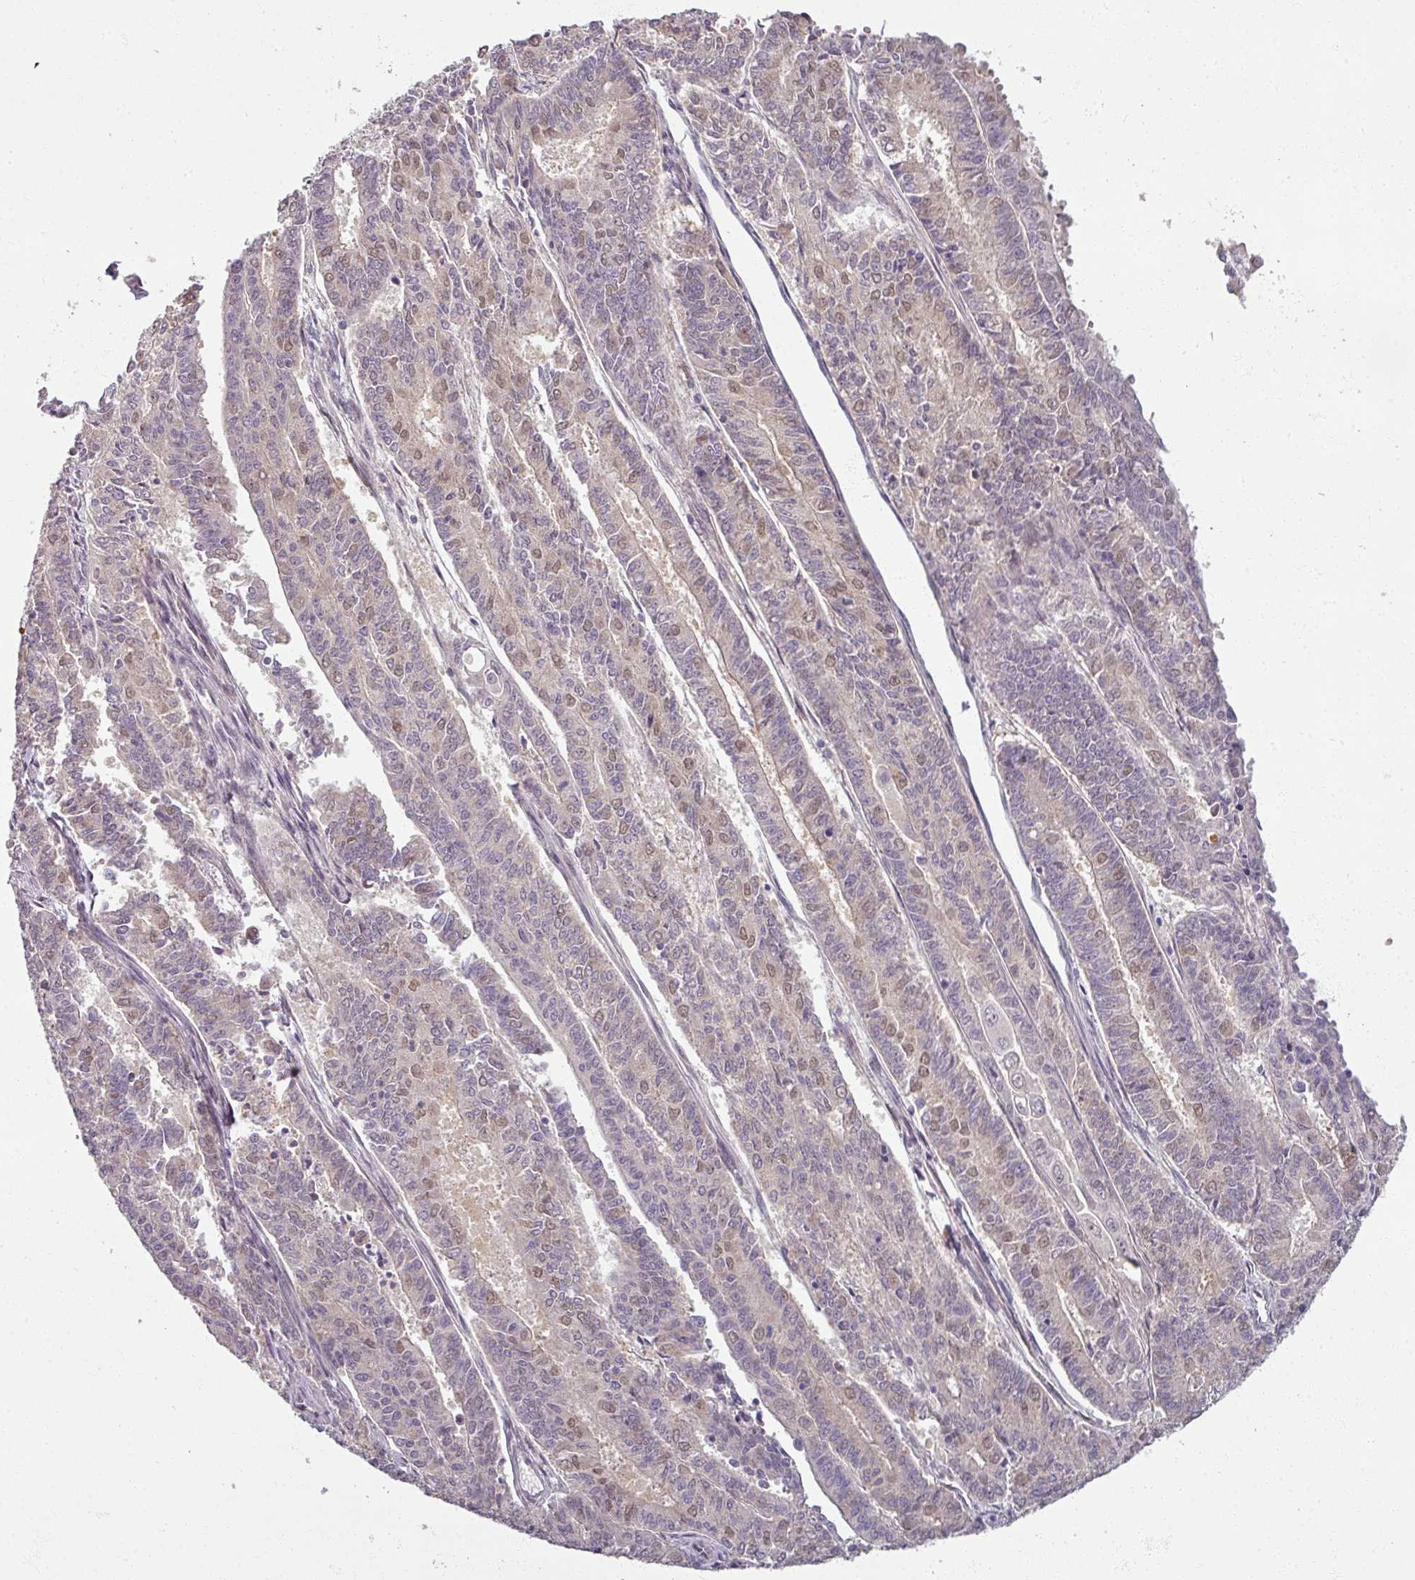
{"staining": {"intensity": "moderate", "quantity": "<25%", "location": "cytoplasmic/membranous,nuclear"}, "tissue": "endometrial cancer", "cell_type": "Tumor cells", "image_type": "cancer", "snomed": [{"axis": "morphology", "description": "Adenocarcinoma, NOS"}, {"axis": "topography", "description": "Endometrium"}], "caption": "Adenocarcinoma (endometrial) stained with DAB IHC shows low levels of moderate cytoplasmic/membranous and nuclear staining in approximately <25% of tumor cells.", "gene": "MYMK", "patient": {"sex": "female", "age": 59}}